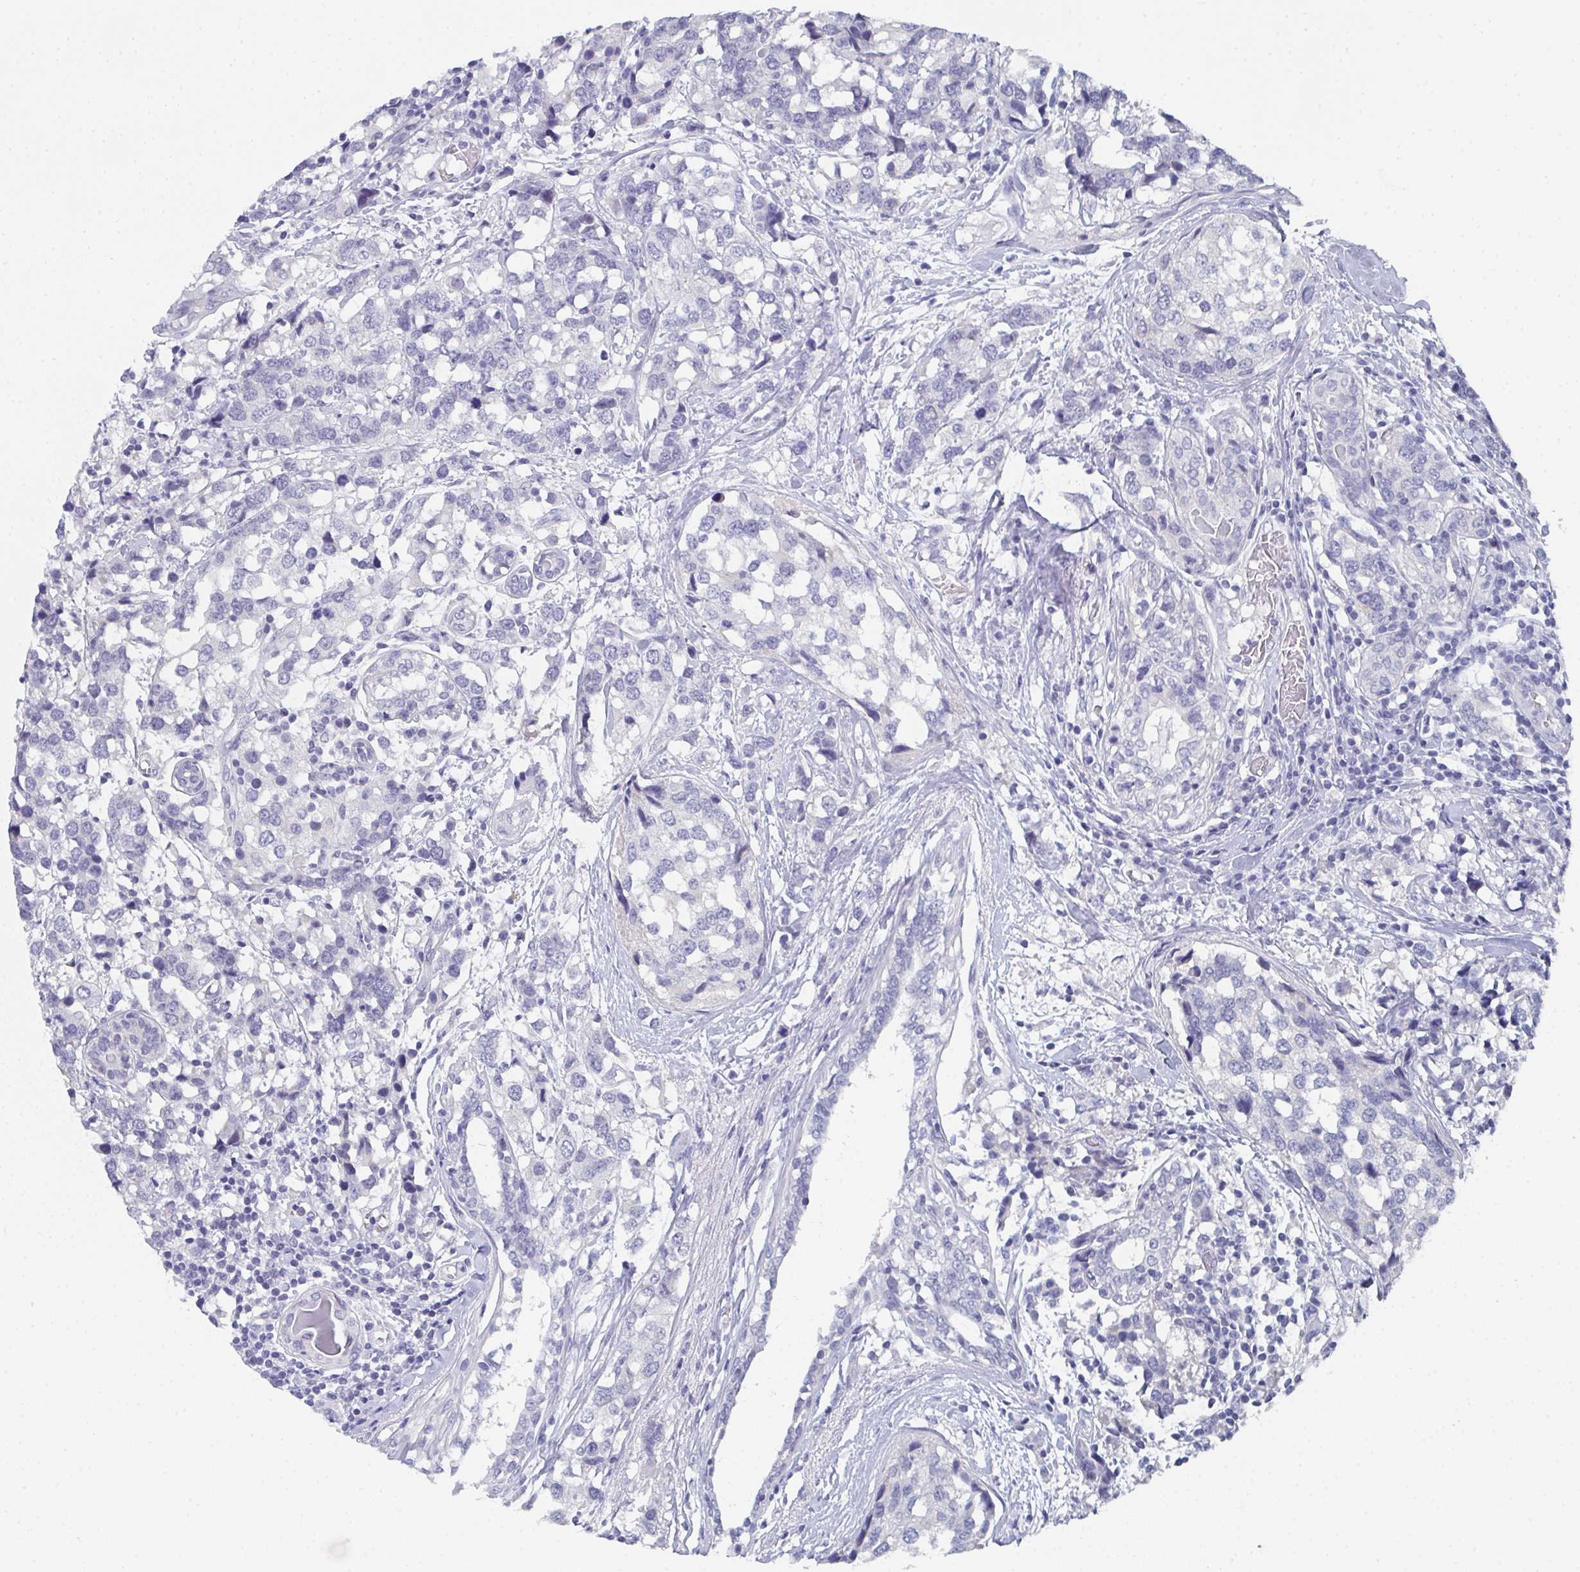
{"staining": {"intensity": "negative", "quantity": "none", "location": "none"}, "tissue": "breast cancer", "cell_type": "Tumor cells", "image_type": "cancer", "snomed": [{"axis": "morphology", "description": "Lobular carcinoma"}, {"axis": "topography", "description": "Breast"}], "caption": "DAB (3,3'-diaminobenzidine) immunohistochemical staining of breast cancer shows no significant staining in tumor cells.", "gene": "DYDC2", "patient": {"sex": "female", "age": 59}}